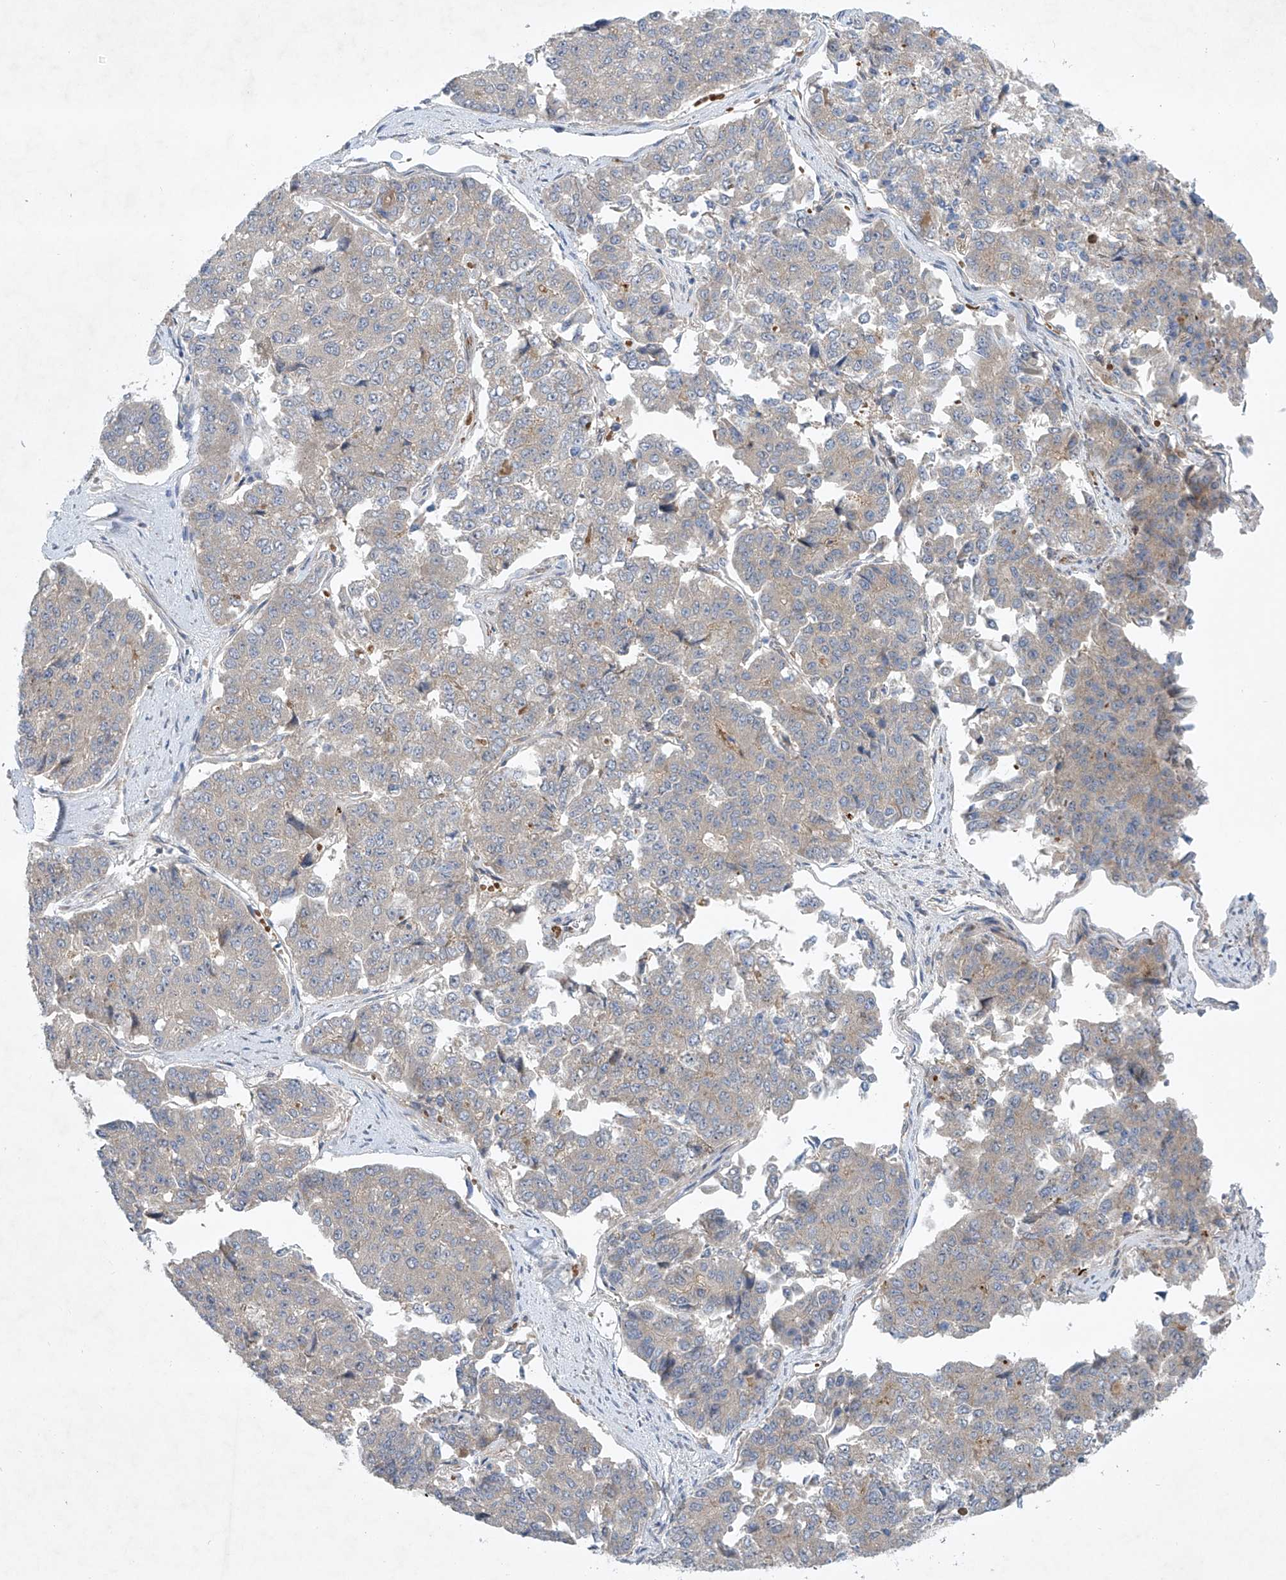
{"staining": {"intensity": "negative", "quantity": "none", "location": "none"}, "tissue": "pancreatic cancer", "cell_type": "Tumor cells", "image_type": "cancer", "snomed": [{"axis": "morphology", "description": "Adenocarcinoma, NOS"}, {"axis": "topography", "description": "Pancreas"}], "caption": "Immunohistochemistry photomicrograph of pancreatic cancer (adenocarcinoma) stained for a protein (brown), which demonstrates no positivity in tumor cells.", "gene": "TJAP1", "patient": {"sex": "male", "age": 50}}